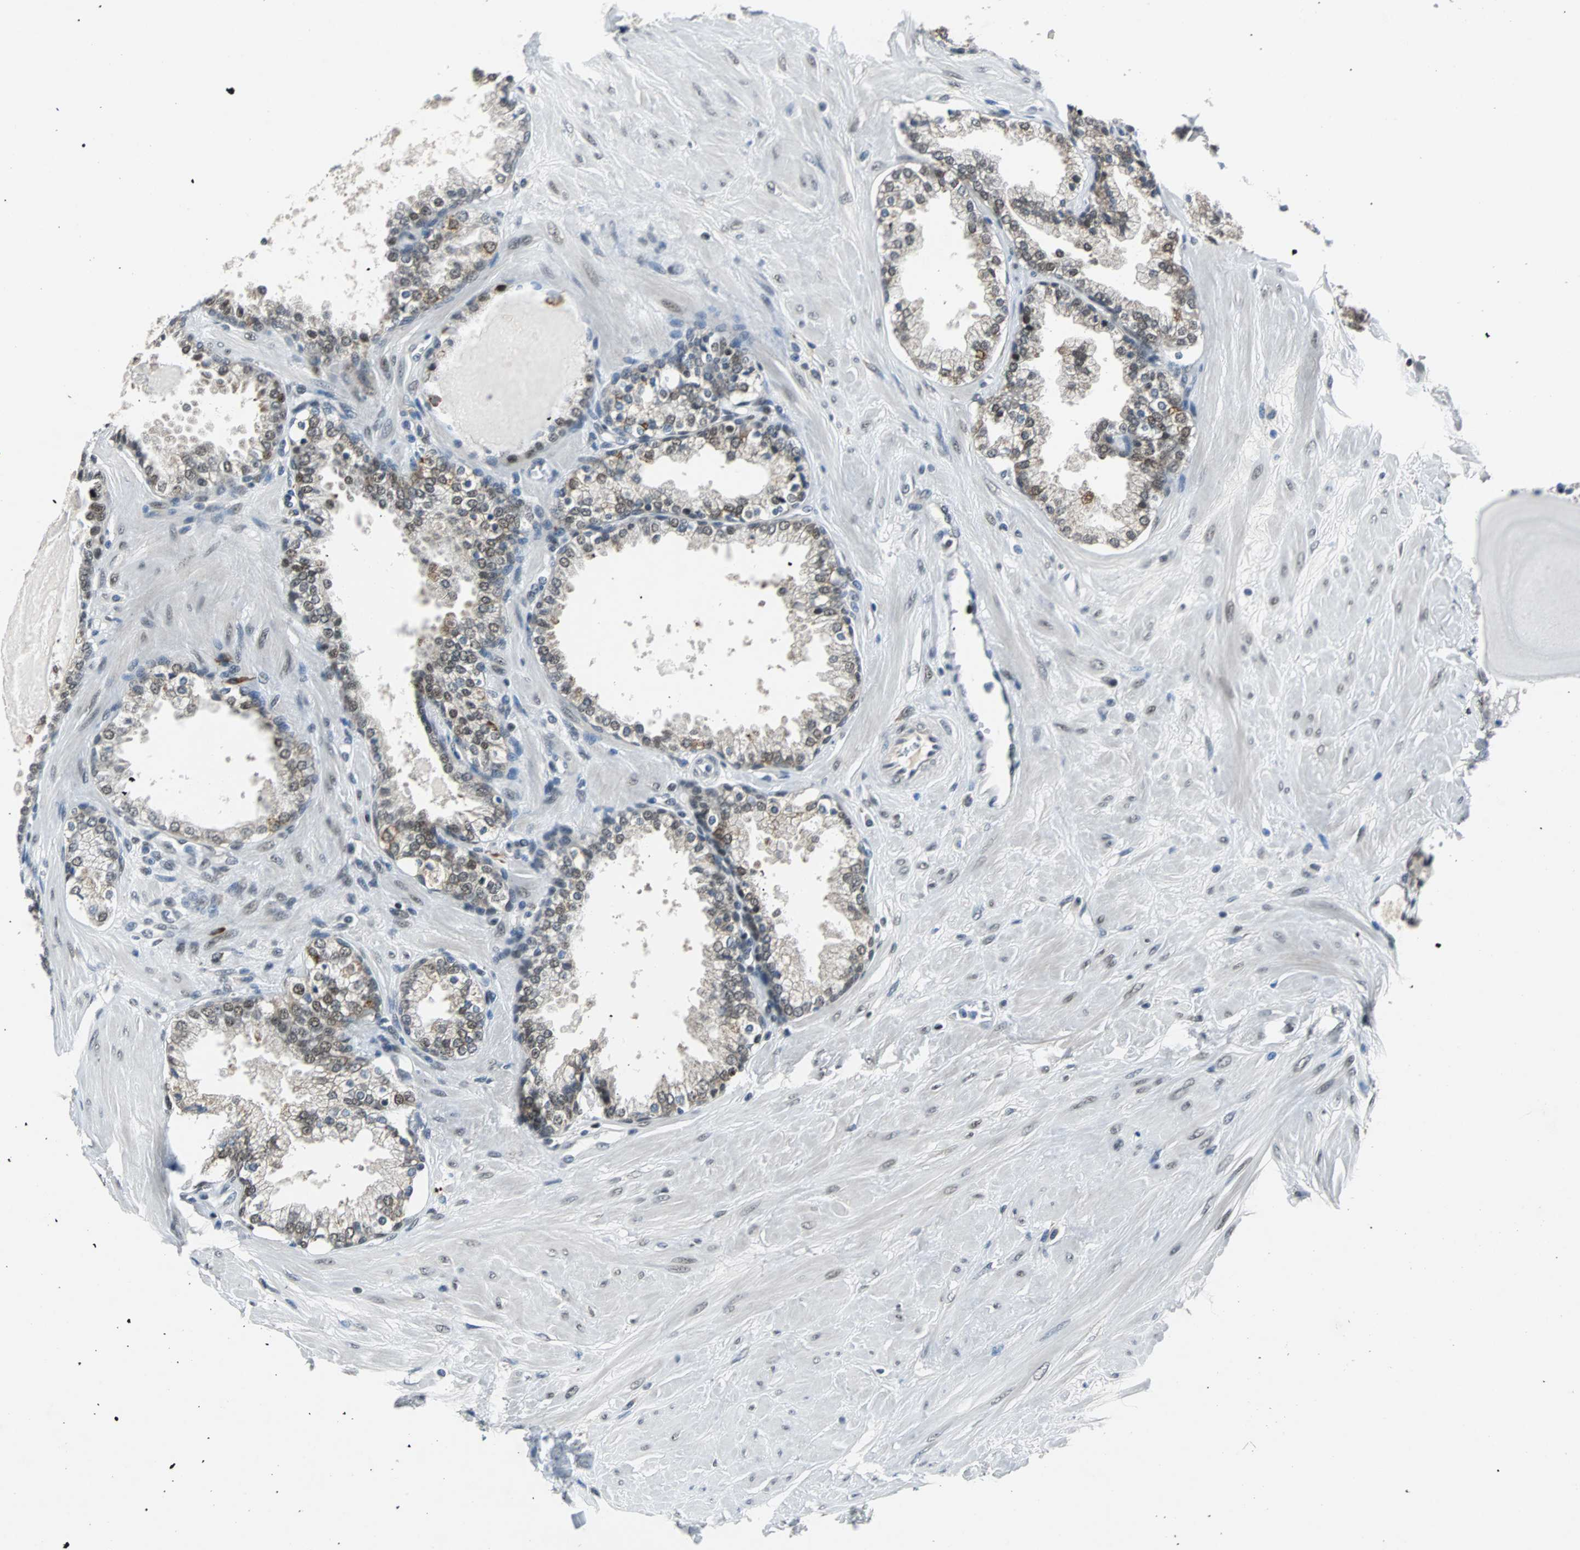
{"staining": {"intensity": "moderate", "quantity": ">75%", "location": "cytoplasmic/membranous"}, "tissue": "prostate", "cell_type": "Glandular cells", "image_type": "normal", "snomed": [{"axis": "morphology", "description": "Normal tissue, NOS"}, {"axis": "topography", "description": "Prostate"}], "caption": "Immunohistochemical staining of normal human prostate exhibits medium levels of moderate cytoplasmic/membranous expression in about >75% of glandular cells.", "gene": "USP28", "patient": {"sex": "male", "age": 51}}